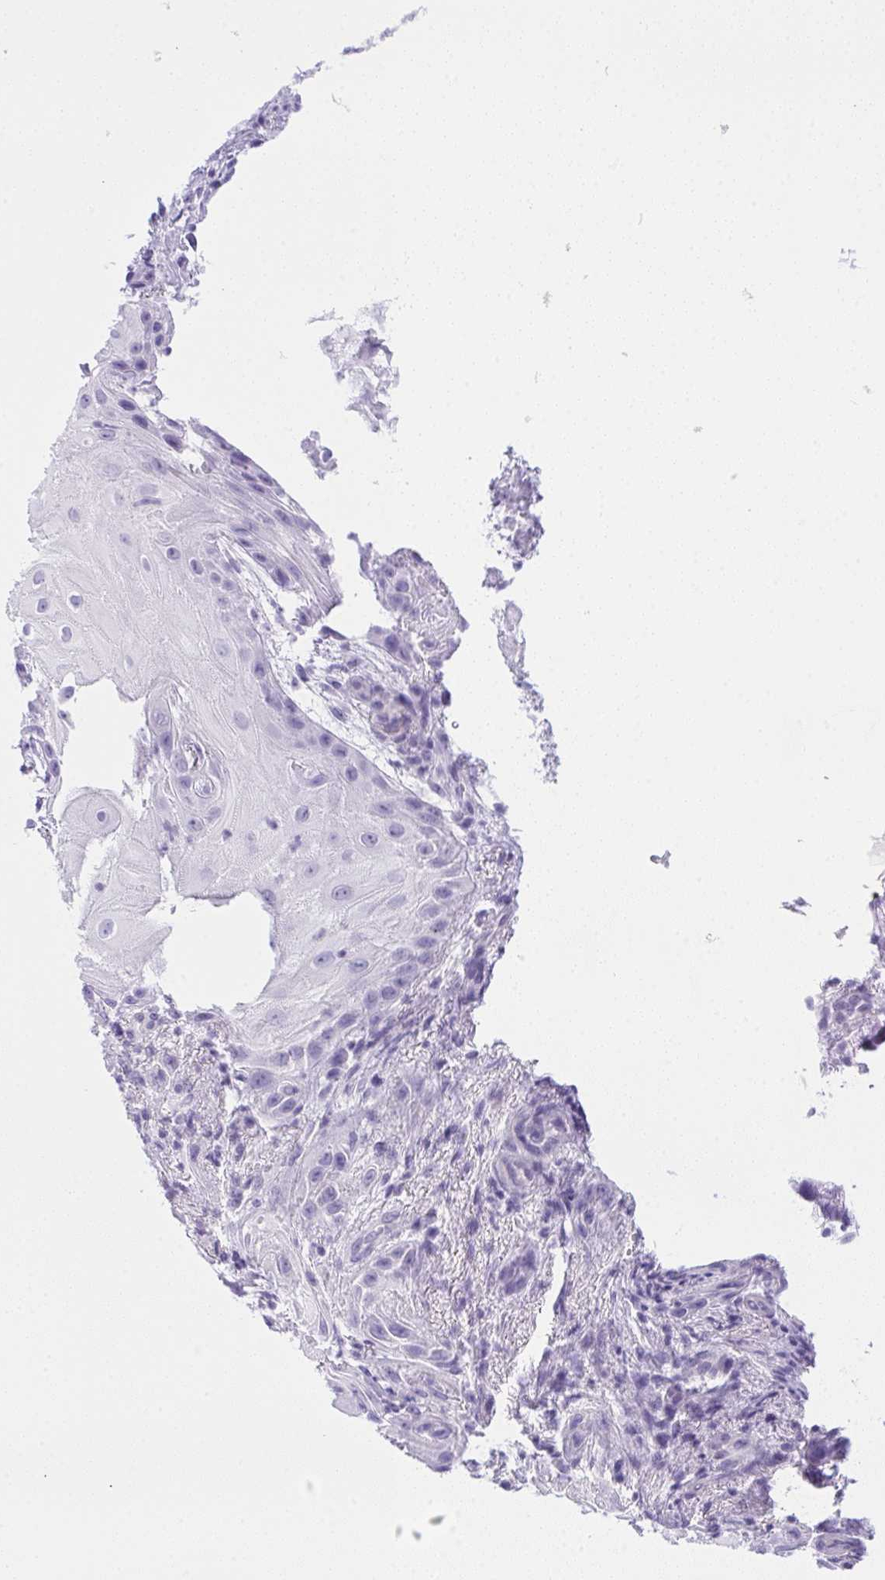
{"staining": {"intensity": "negative", "quantity": "none", "location": "none"}, "tissue": "skin cancer", "cell_type": "Tumor cells", "image_type": "cancer", "snomed": [{"axis": "morphology", "description": "Squamous cell carcinoma, NOS"}, {"axis": "topography", "description": "Skin"}], "caption": "Immunohistochemistry photomicrograph of neoplastic tissue: human skin cancer (squamous cell carcinoma) stained with DAB demonstrates no significant protein positivity in tumor cells.", "gene": "SPACA5B", "patient": {"sex": "male", "age": 62}}